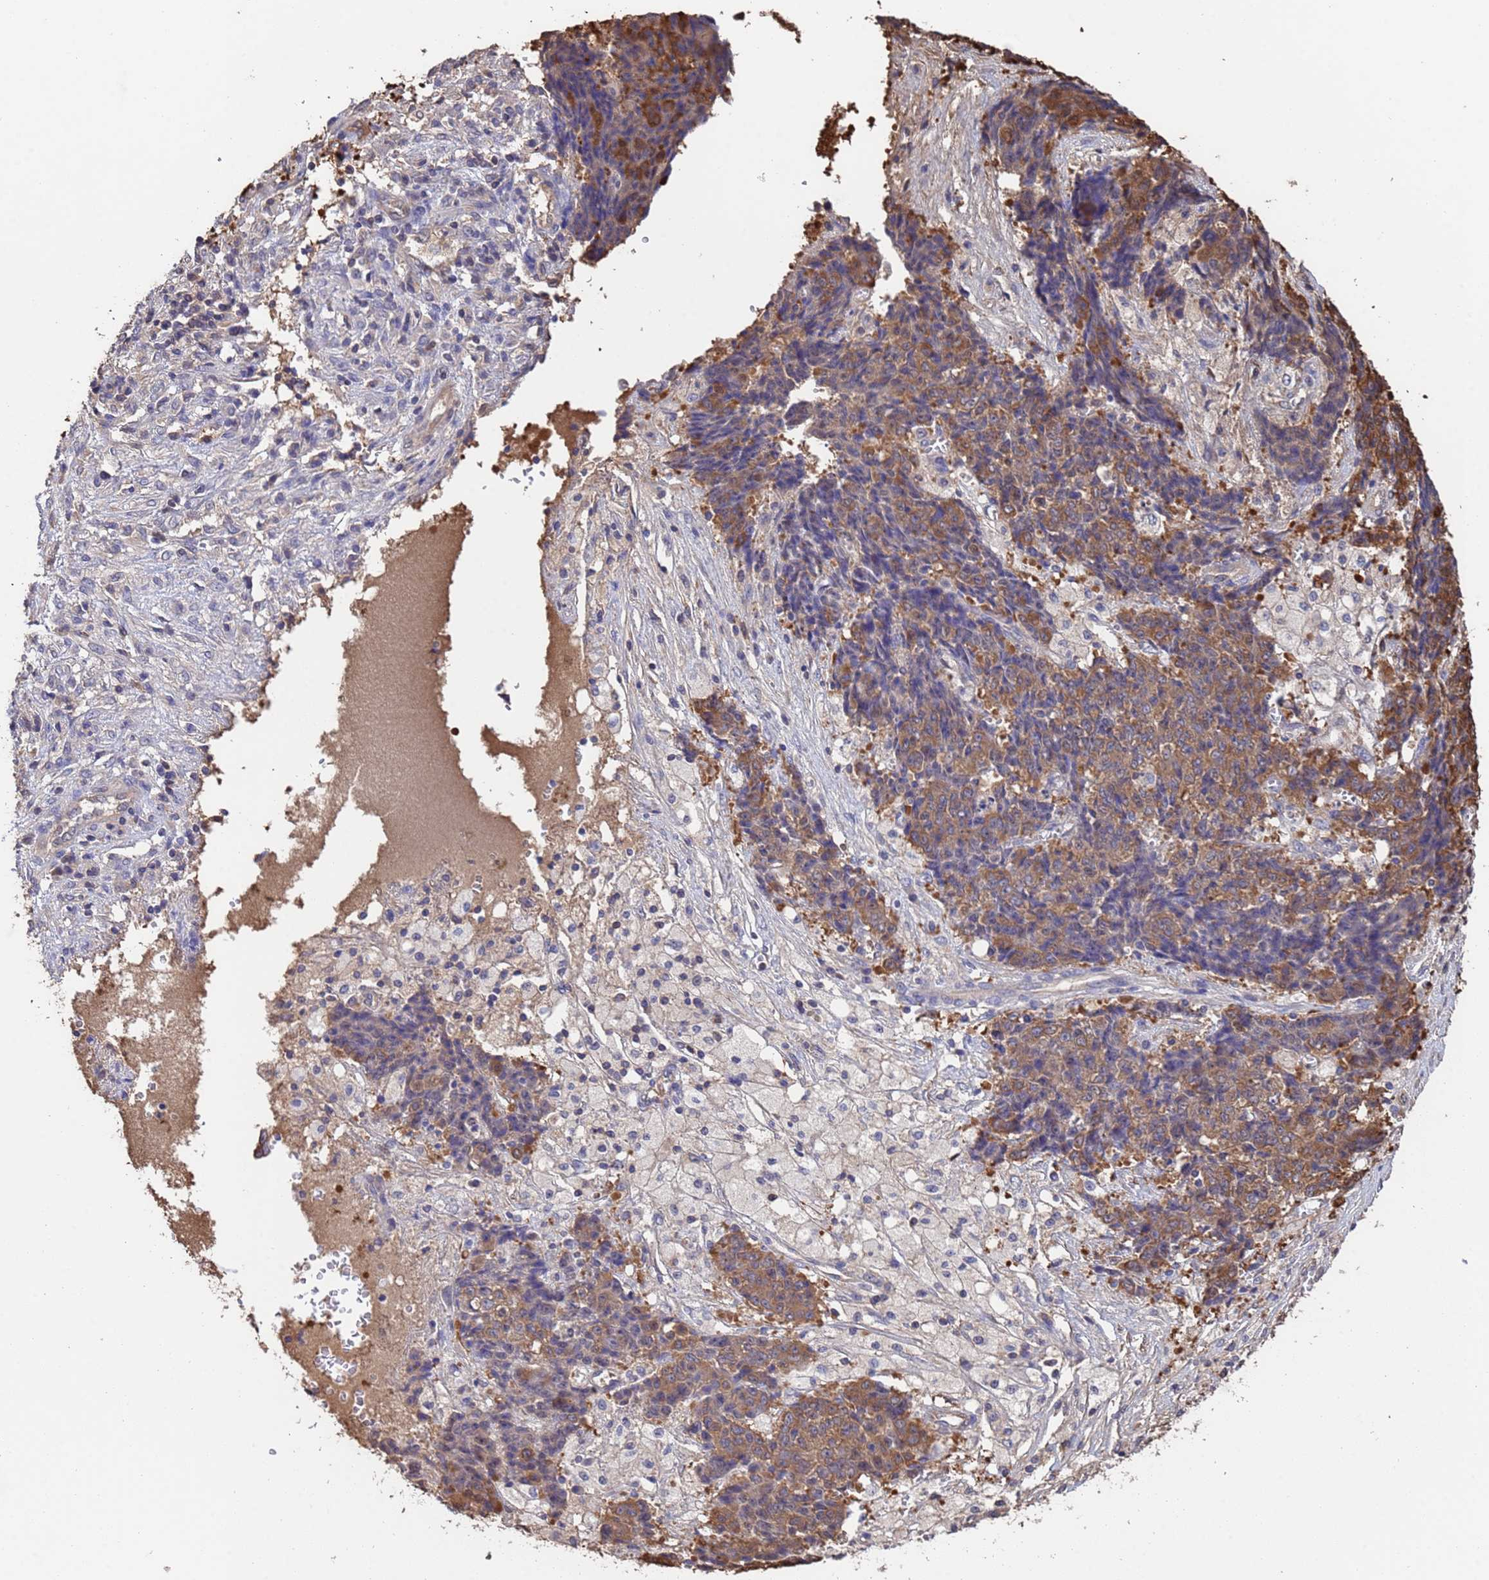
{"staining": {"intensity": "moderate", "quantity": ">75%", "location": "cytoplasmic/membranous"}, "tissue": "ovarian cancer", "cell_type": "Tumor cells", "image_type": "cancer", "snomed": [{"axis": "morphology", "description": "Carcinoma, endometroid"}, {"axis": "topography", "description": "Ovary"}], "caption": "Protein staining of endometroid carcinoma (ovarian) tissue displays moderate cytoplasmic/membranous staining in about >75% of tumor cells. (Brightfield microscopy of DAB IHC at high magnification).", "gene": "FAM25A", "patient": {"sex": "female", "age": 42}}